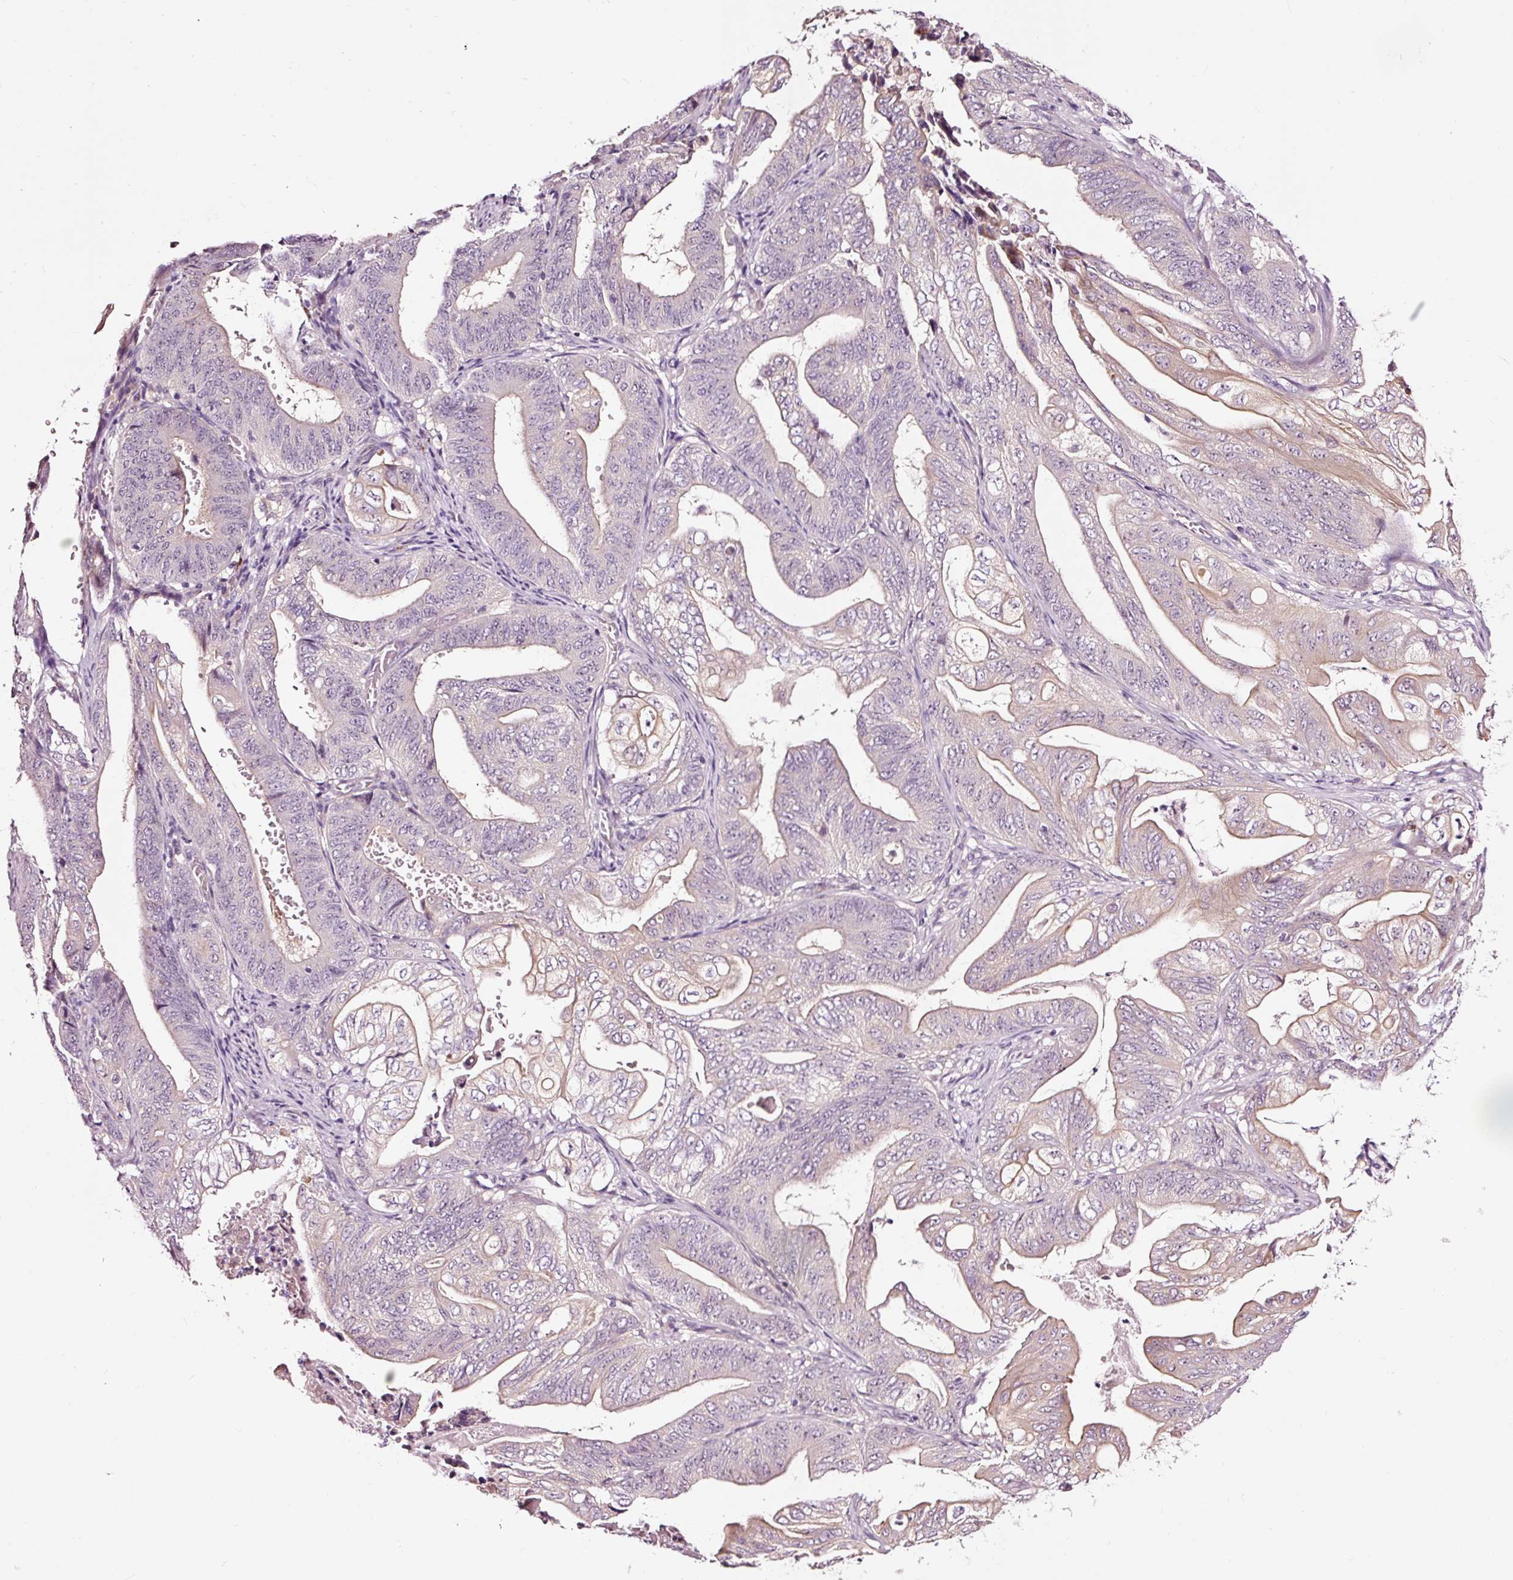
{"staining": {"intensity": "weak", "quantity": "25%-75%", "location": "cytoplasmic/membranous"}, "tissue": "stomach cancer", "cell_type": "Tumor cells", "image_type": "cancer", "snomed": [{"axis": "morphology", "description": "Adenocarcinoma, NOS"}, {"axis": "topography", "description": "Stomach"}], "caption": "Stomach adenocarcinoma tissue reveals weak cytoplasmic/membranous expression in approximately 25%-75% of tumor cells The staining was performed using DAB (3,3'-diaminobenzidine), with brown indicating positive protein expression. Nuclei are stained blue with hematoxylin.", "gene": "UTP14A", "patient": {"sex": "female", "age": 73}}